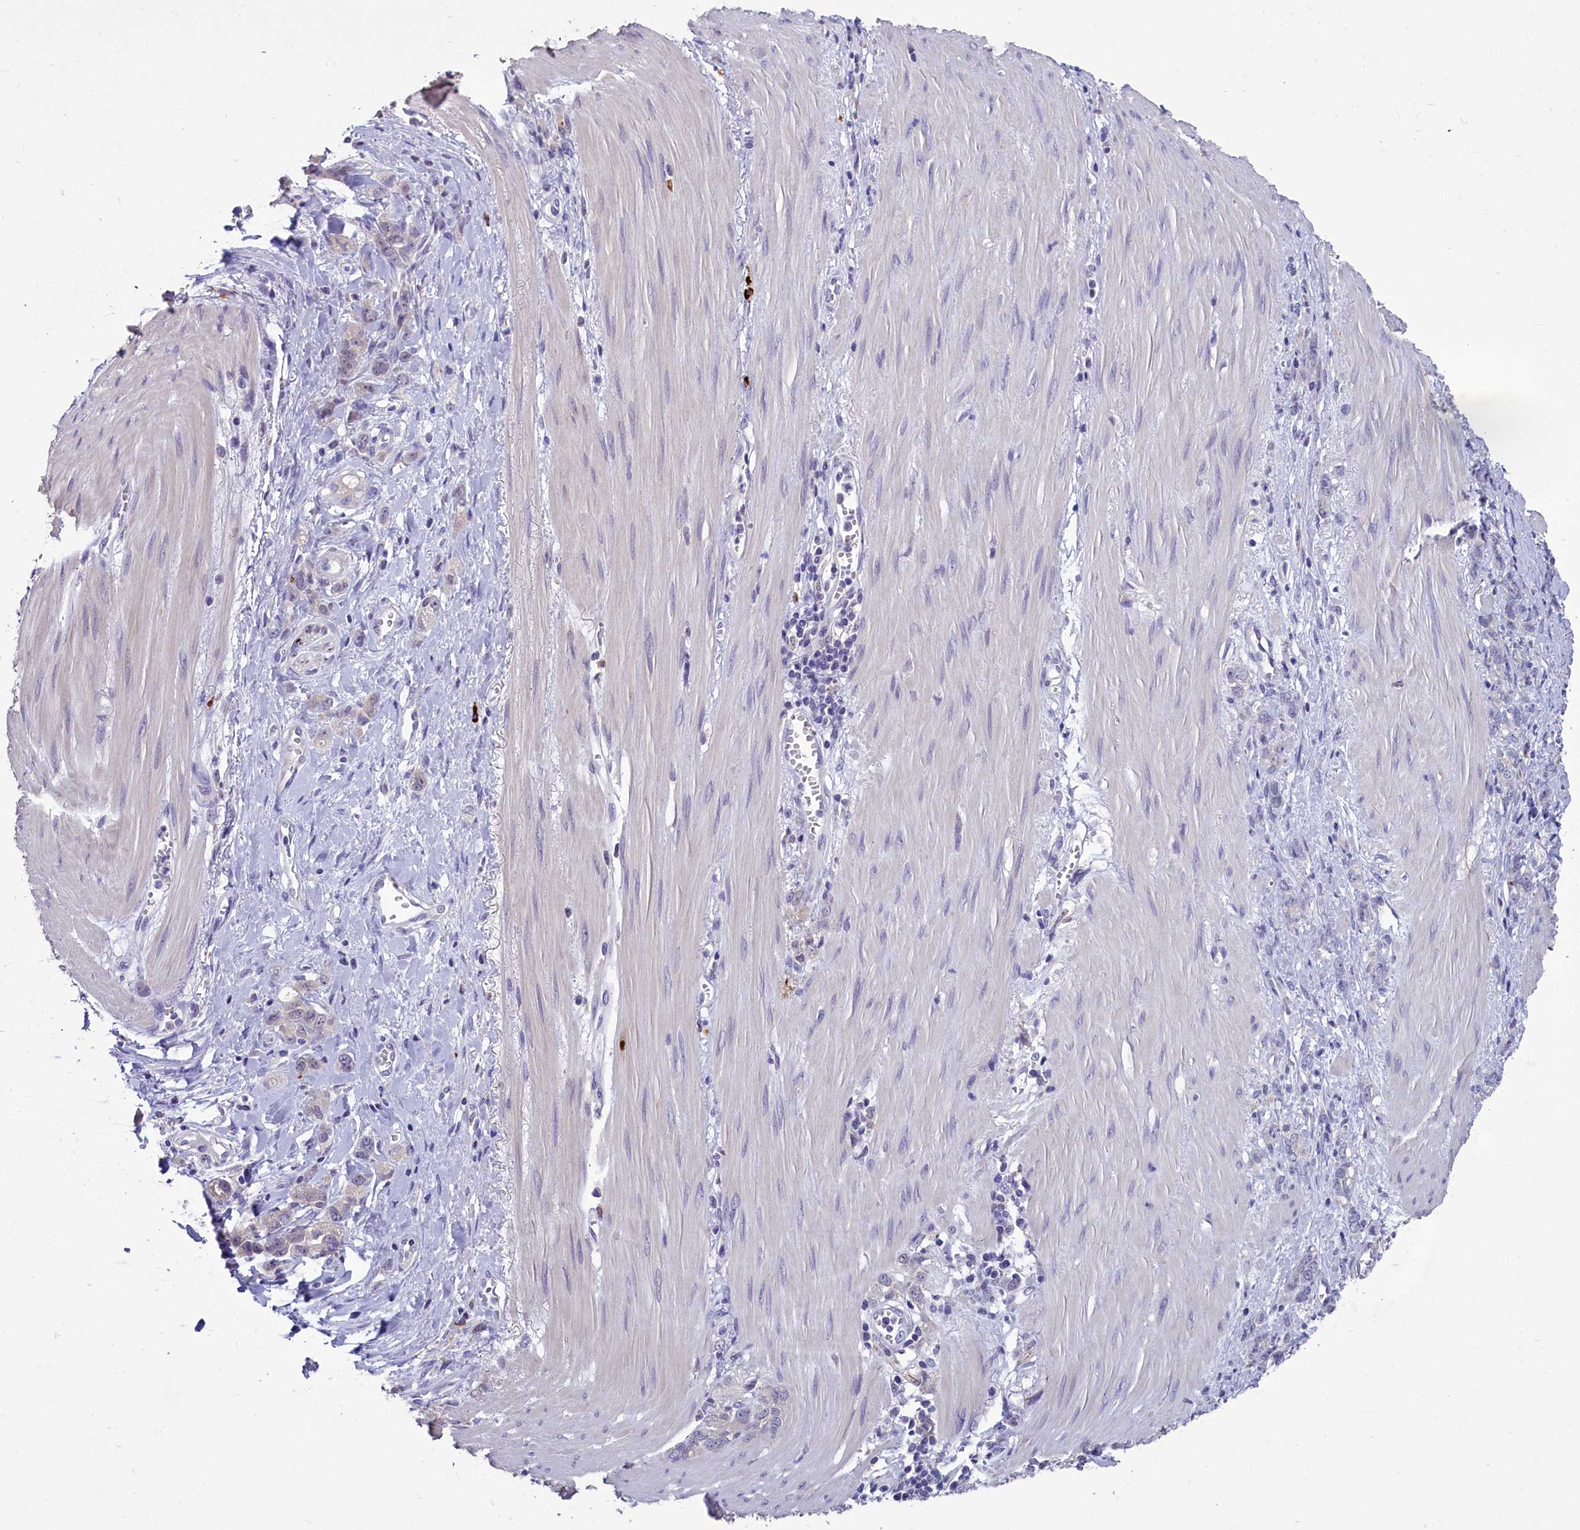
{"staining": {"intensity": "weak", "quantity": "<25%", "location": "cytoplasmic/membranous"}, "tissue": "stomach cancer", "cell_type": "Tumor cells", "image_type": "cancer", "snomed": [{"axis": "morphology", "description": "Adenocarcinoma, NOS"}, {"axis": "topography", "description": "Stomach"}], "caption": "Stomach cancer was stained to show a protein in brown. There is no significant positivity in tumor cells. (DAB immunohistochemistry with hematoxylin counter stain).", "gene": "ENPP6", "patient": {"sex": "female", "age": 76}}